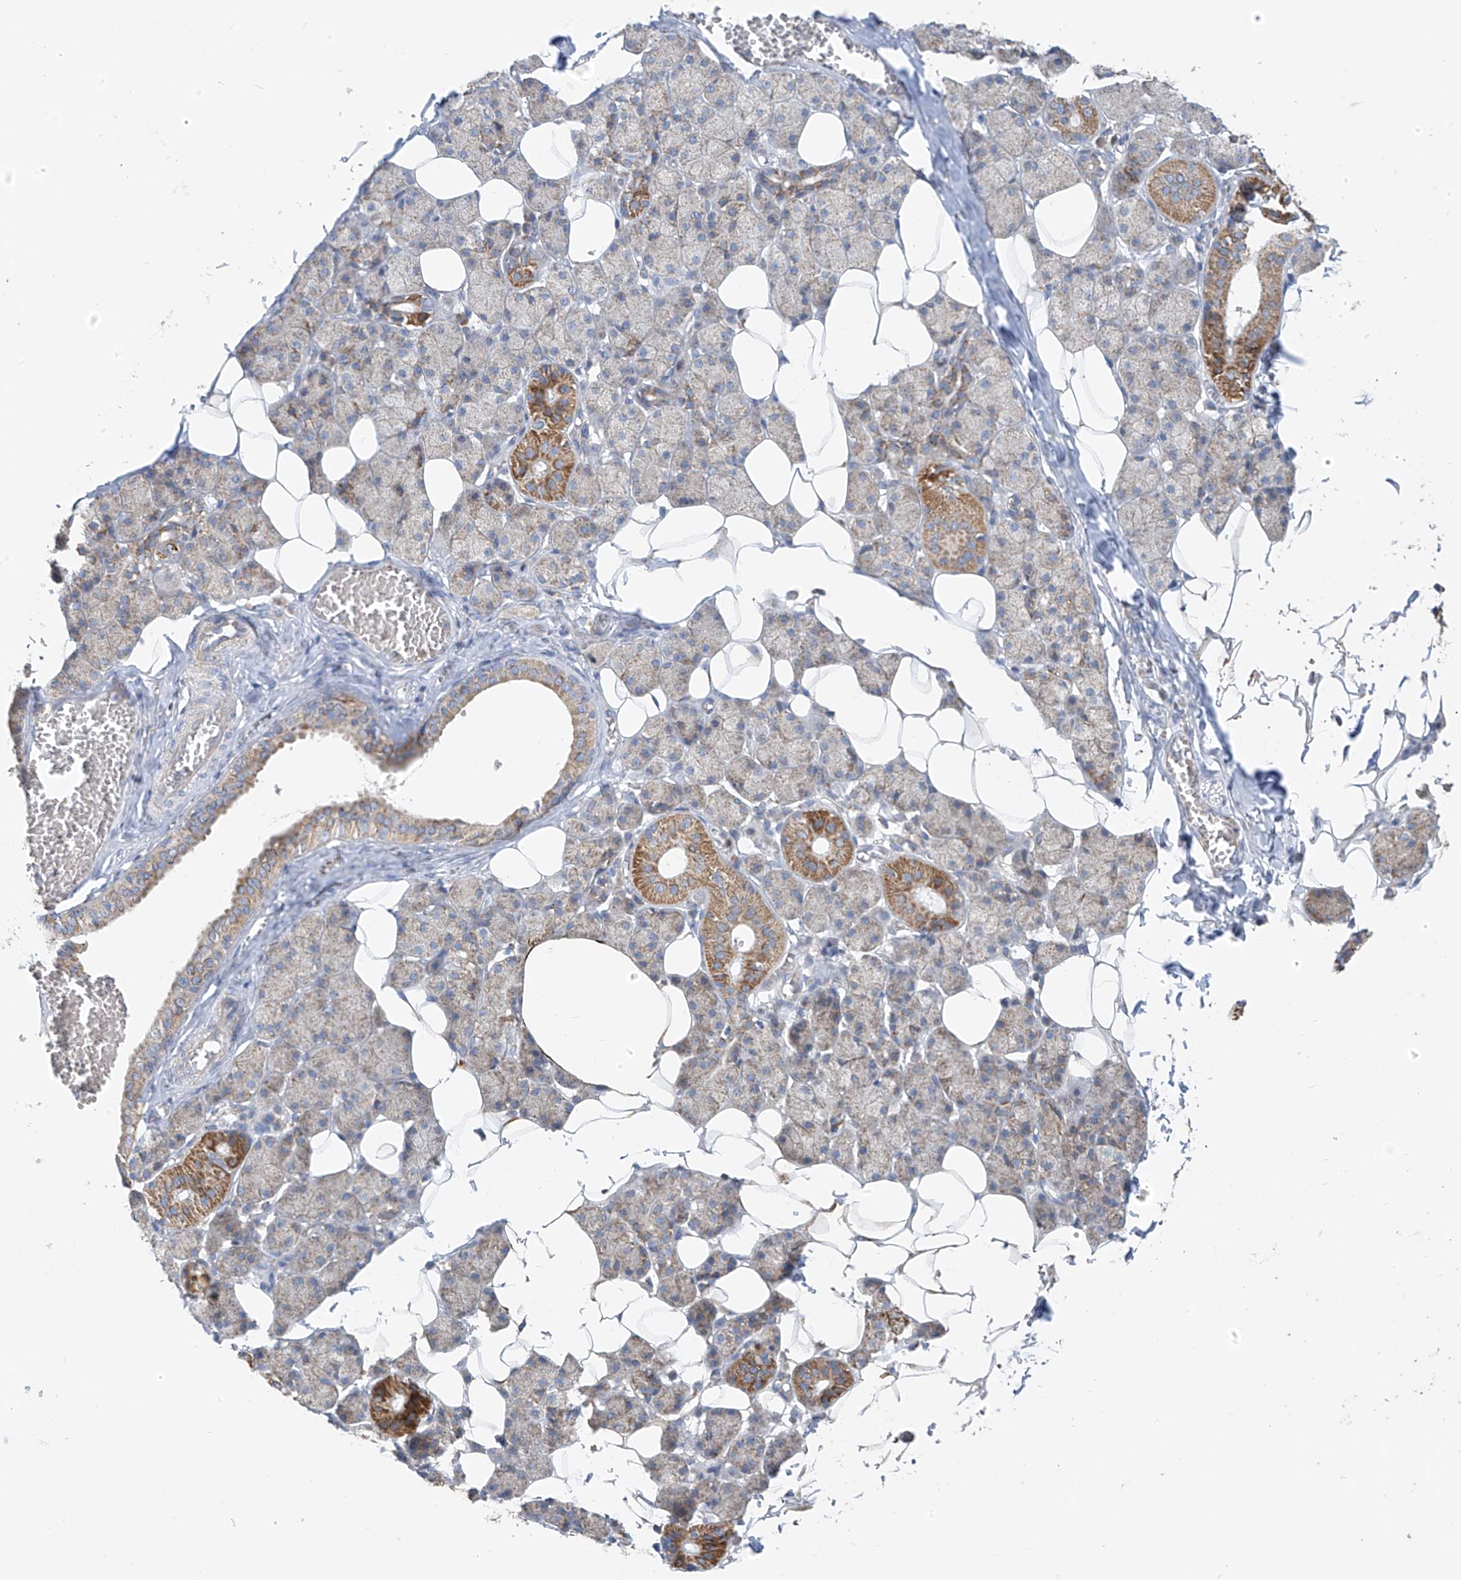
{"staining": {"intensity": "moderate", "quantity": "25%-75%", "location": "cytoplasmic/membranous"}, "tissue": "salivary gland", "cell_type": "Glandular cells", "image_type": "normal", "snomed": [{"axis": "morphology", "description": "Normal tissue, NOS"}, {"axis": "topography", "description": "Salivary gland"}], "caption": "A high-resolution micrograph shows immunohistochemistry staining of unremarkable salivary gland, which displays moderate cytoplasmic/membranous positivity in approximately 25%-75% of glandular cells.", "gene": "EOMES", "patient": {"sex": "female", "age": 33}}